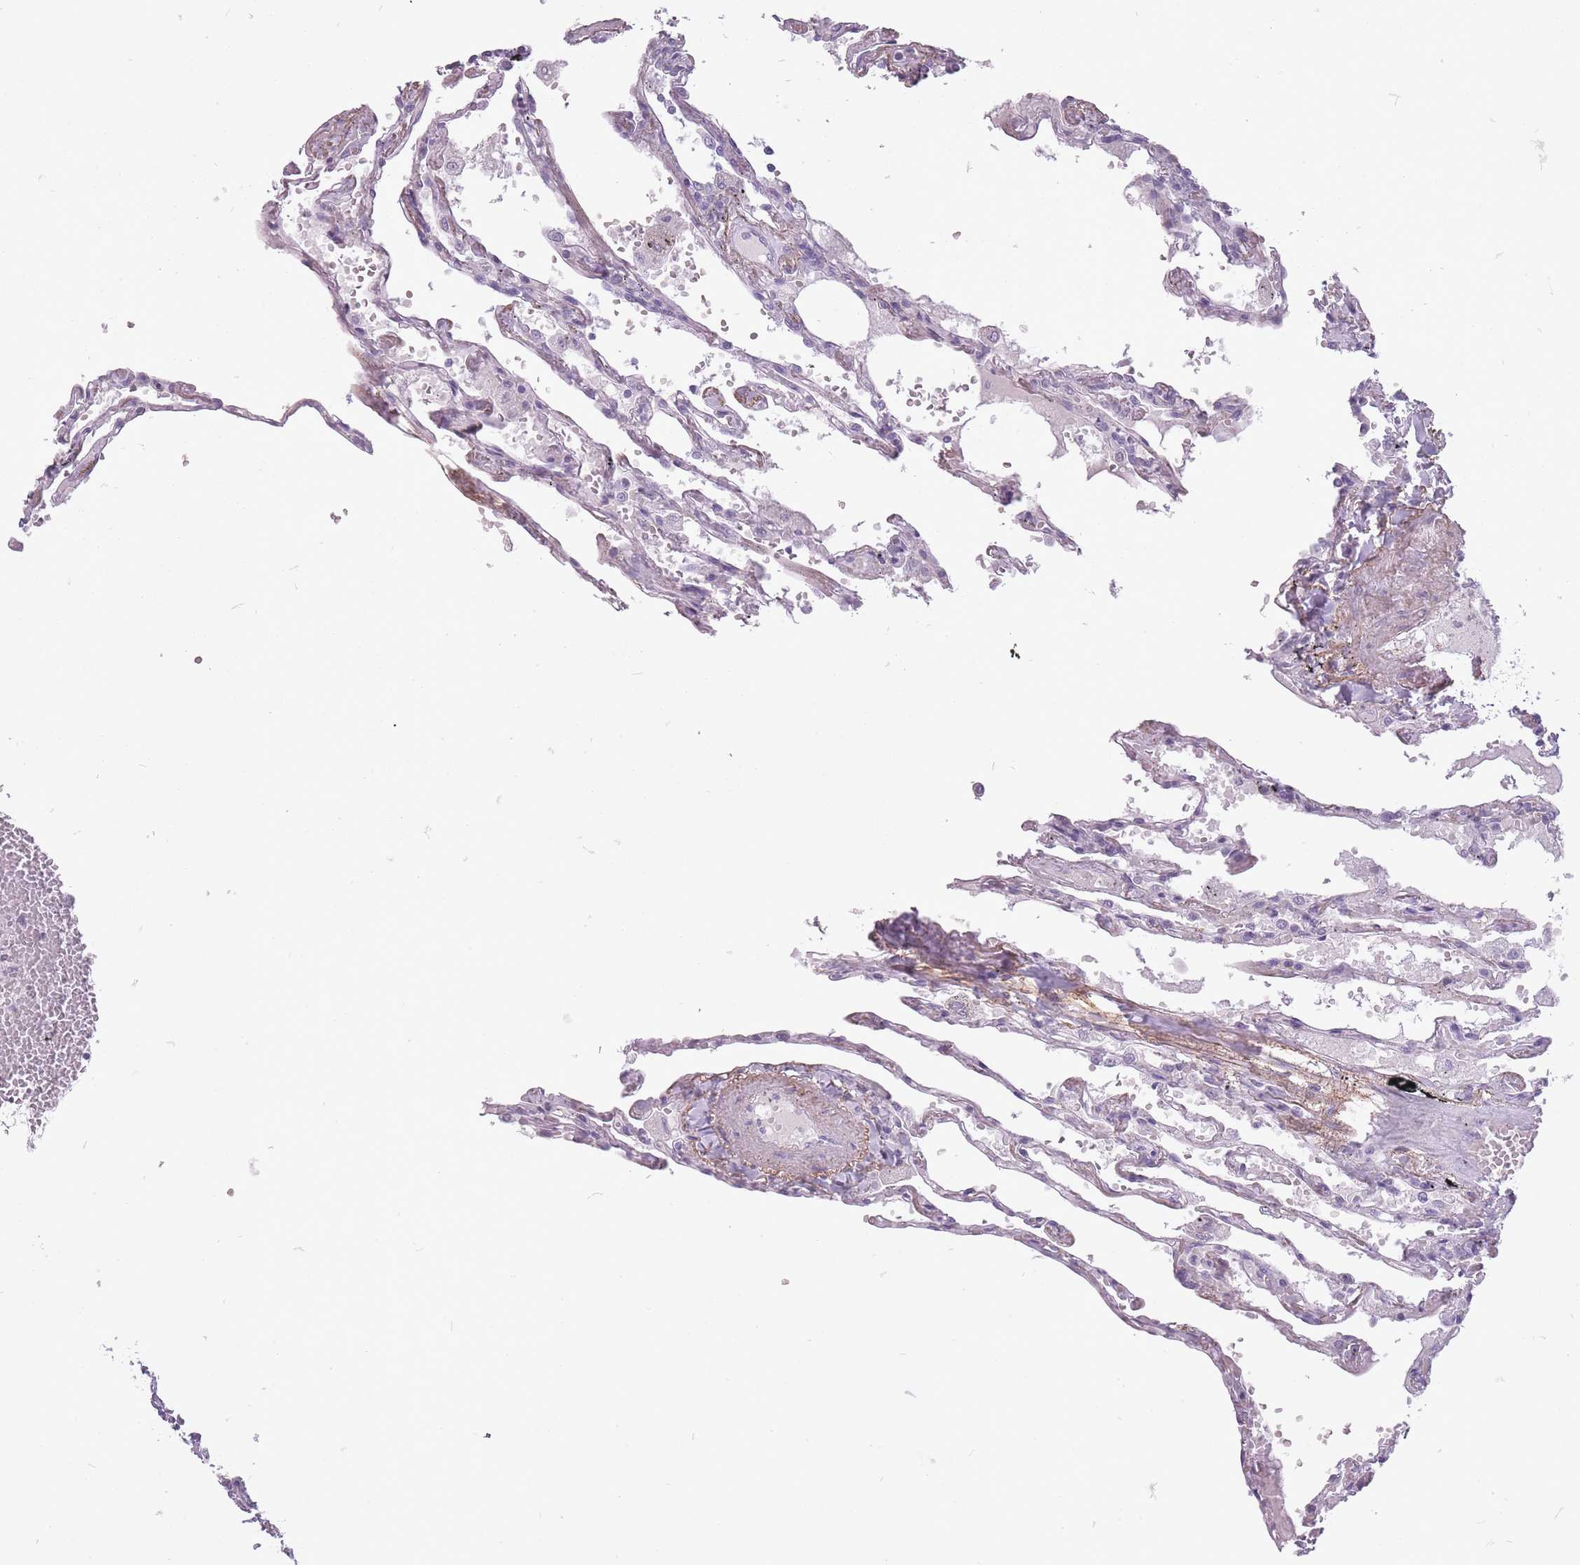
{"staining": {"intensity": "negative", "quantity": "none", "location": "none"}, "tissue": "lung", "cell_type": "Alveolar cells", "image_type": "normal", "snomed": [{"axis": "morphology", "description": "Normal tissue, NOS"}, {"axis": "topography", "description": "Lung"}], "caption": "This is an immunohistochemistry photomicrograph of unremarkable lung. There is no positivity in alveolar cells.", "gene": "RFX4", "patient": {"sex": "female", "age": 67}}